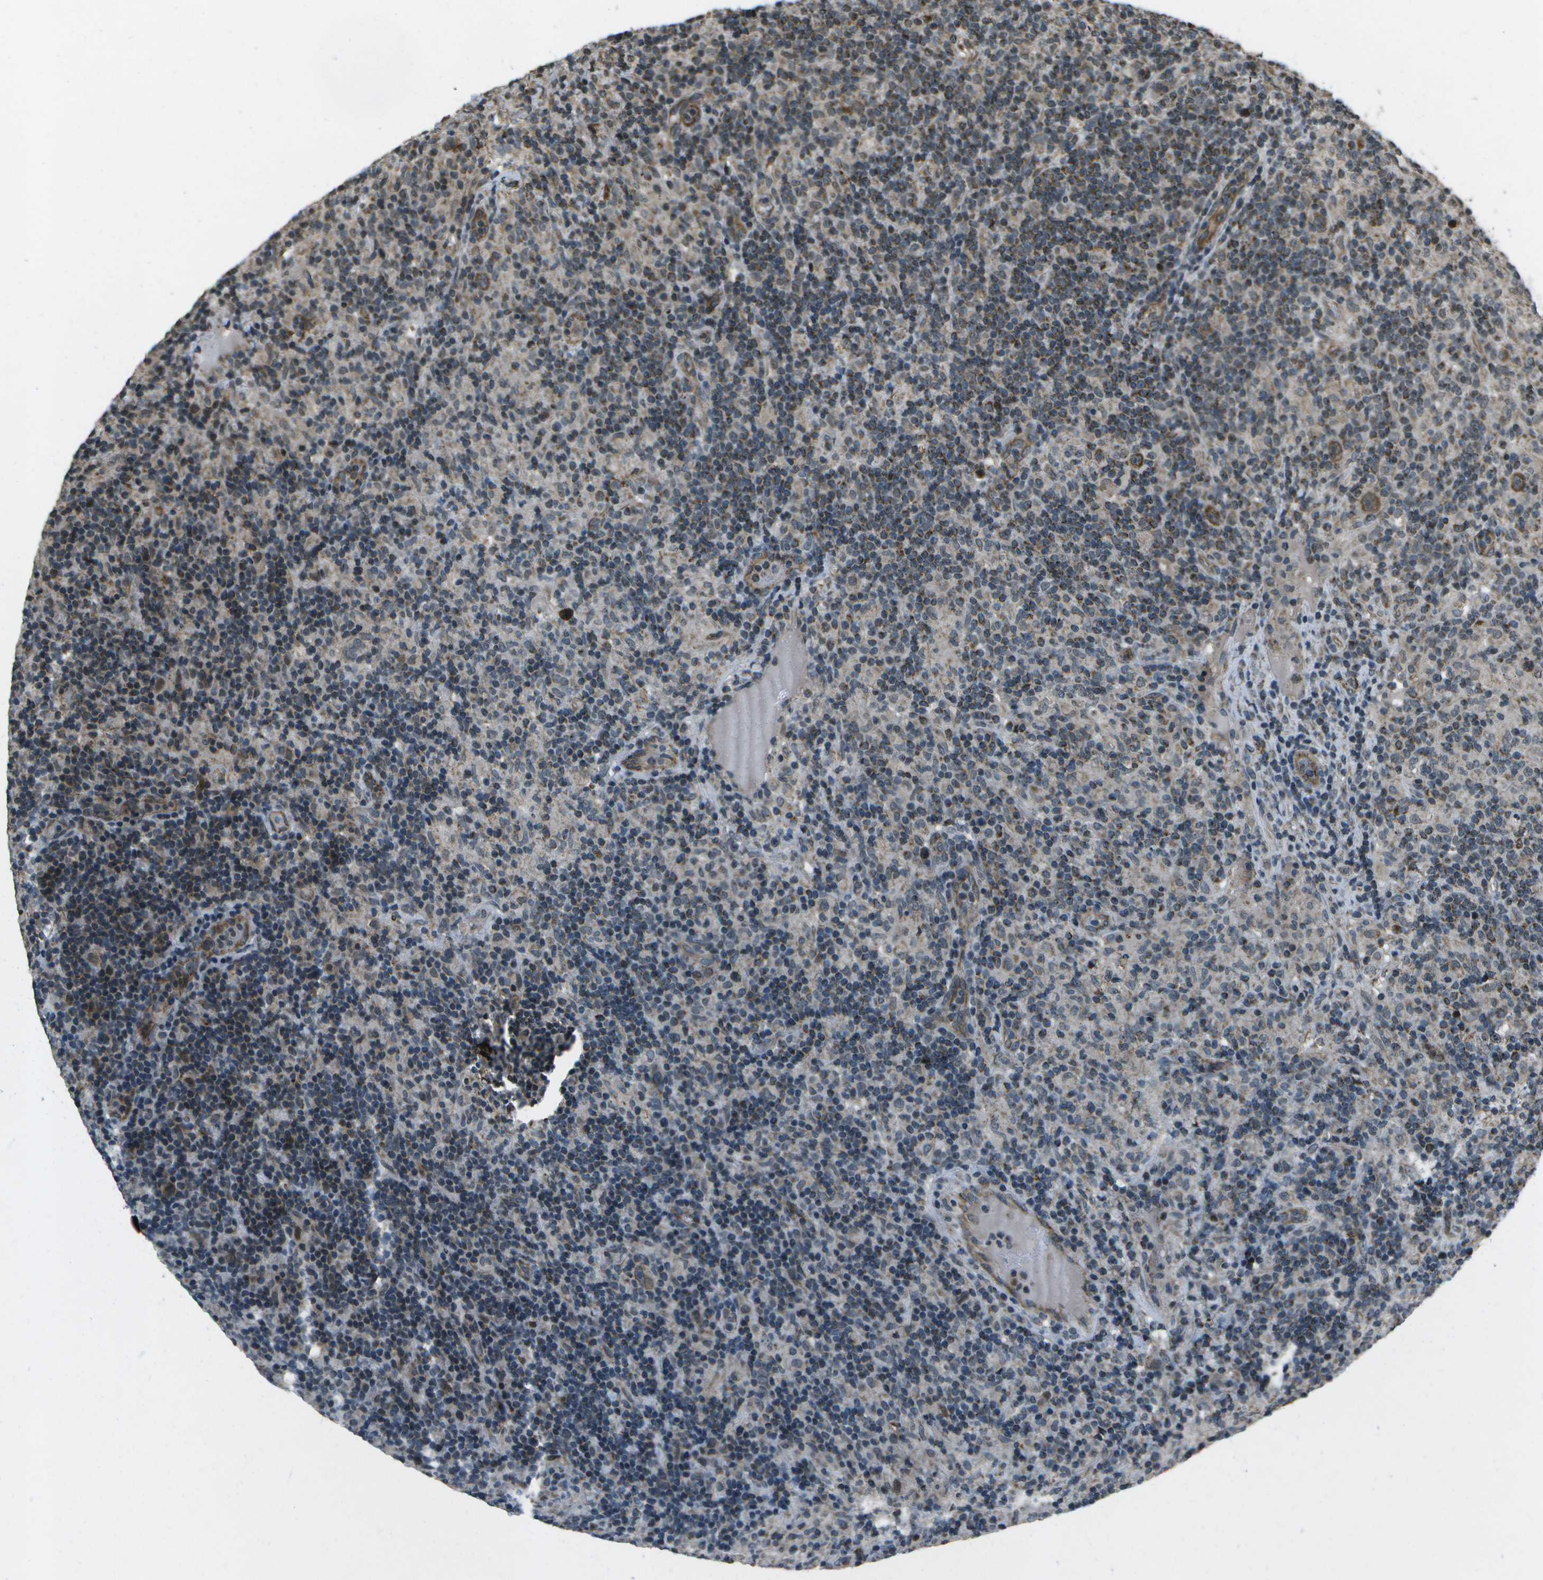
{"staining": {"intensity": "moderate", "quantity": ">75%", "location": "cytoplasmic/membranous"}, "tissue": "lymphoma", "cell_type": "Tumor cells", "image_type": "cancer", "snomed": [{"axis": "morphology", "description": "Hodgkin's disease, NOS"}, {"axis": "topography", "description": "Lymph node"}], "caption": "High-power microscopy captured an immunohistochemistry (IHC) micrograph of lymphoma, revealing moderate cytoplasmic/membranous expression in about >75% of tumor cells. The staining was performed using DAB to visualize the protein expression in brown, while the nuclei were stained in blue with hematoxylin (Magnification: 20x).", "gene": "EIF2AK1", "patient": {"sex": "male", "age": 70}}